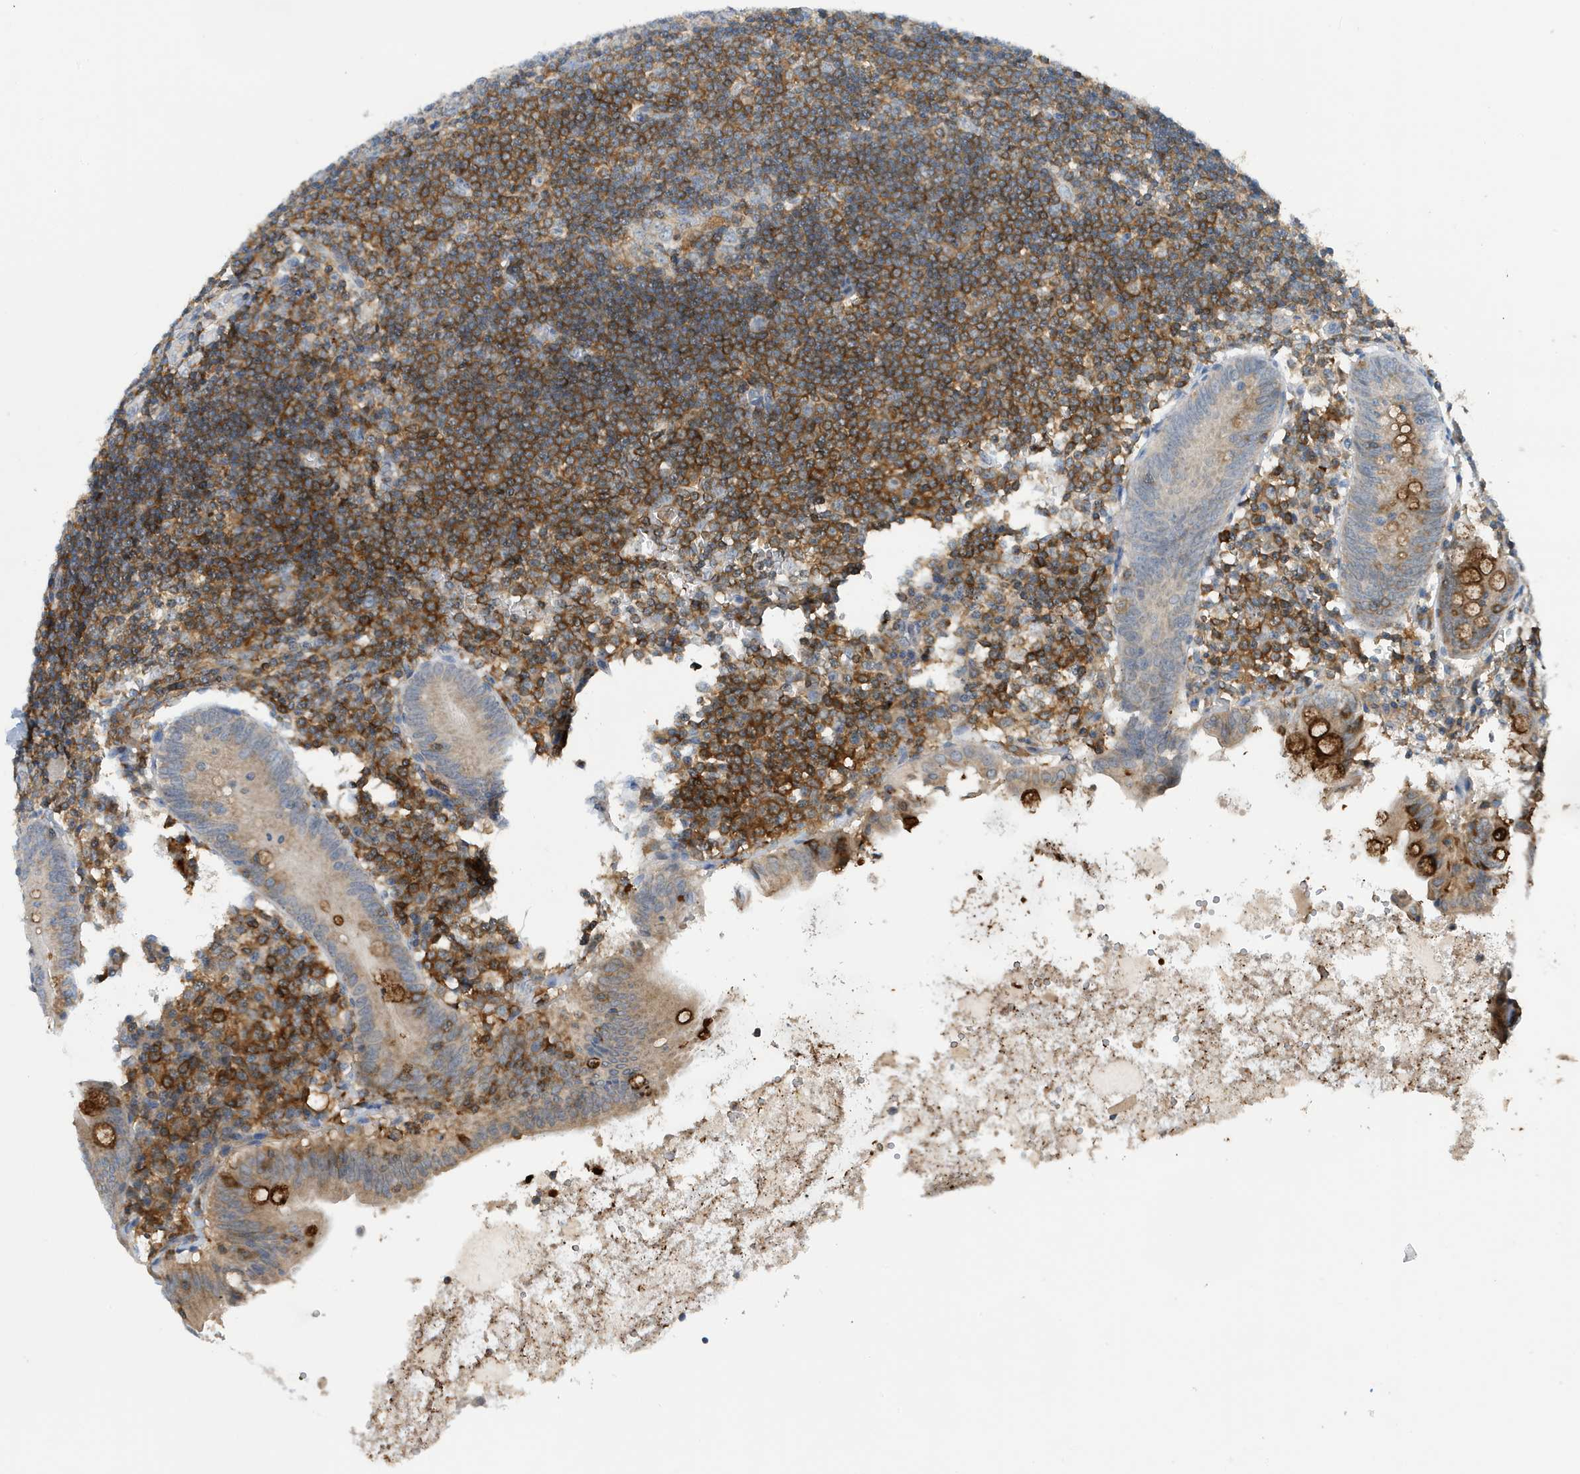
{"staining": {"intensity": "strong", "quantity": "25%-75%", "location": "cytoplasmic/membranous"}, "tissue": "appendix", "cell_type": "Glandular cells", "image_type": "normal", "snomed": [{"axis": "morphology", "description": "Normal tissue, NOS"}, {"axis": "topography", "description": "Appendix"}], "caption": "Immunohistochemical staining of normal appendix demonstrates high levels of strong cytoplasmic/membranous positivity in approximately 25%-75% of glandular cells. (DAB IHC, brown staining for protein, blue staining for nuclei).", "gene": "NSUN3", "patient": {"sex": "female", "age": 54}}